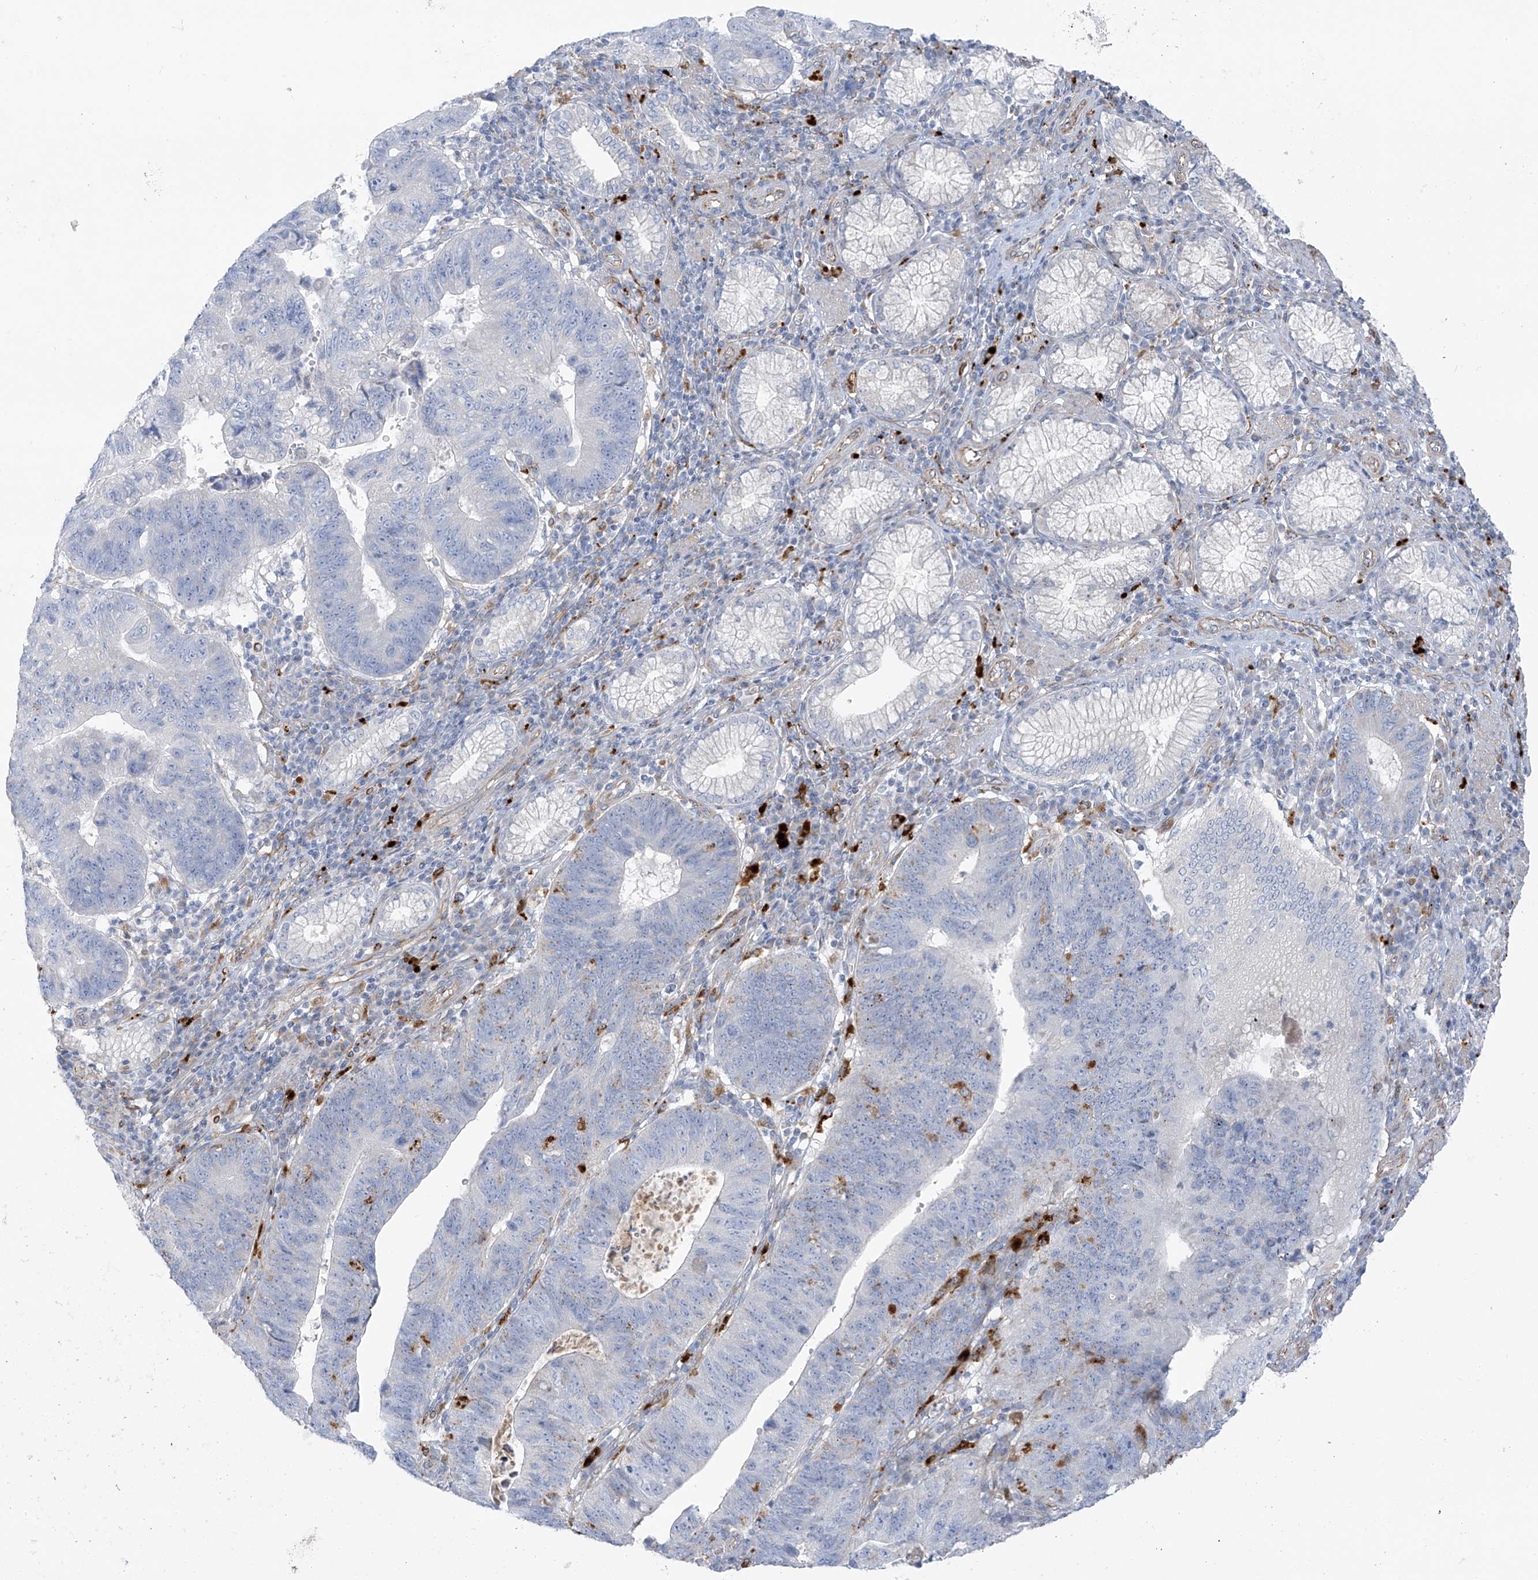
{"staining": {"intensity": "negative", "quantity": "none", "location": "none"}, "tissue": "stomach cancer", "cell_type": "Tumor cells", "image_type": "cancer", "snomed": [{"axis": "morphology", "description": "Adenocarcinoma, NOS"}, {"axis": "topography", "description": "Stomach"}], "caption": "The micrograph demonstrates no staining of tumor cells in stomach cancer. (DAB immunohistochemistry (IHC), high magnification).", "gene": "TAL2", "patient": {"sex": "male", "age": 59}}